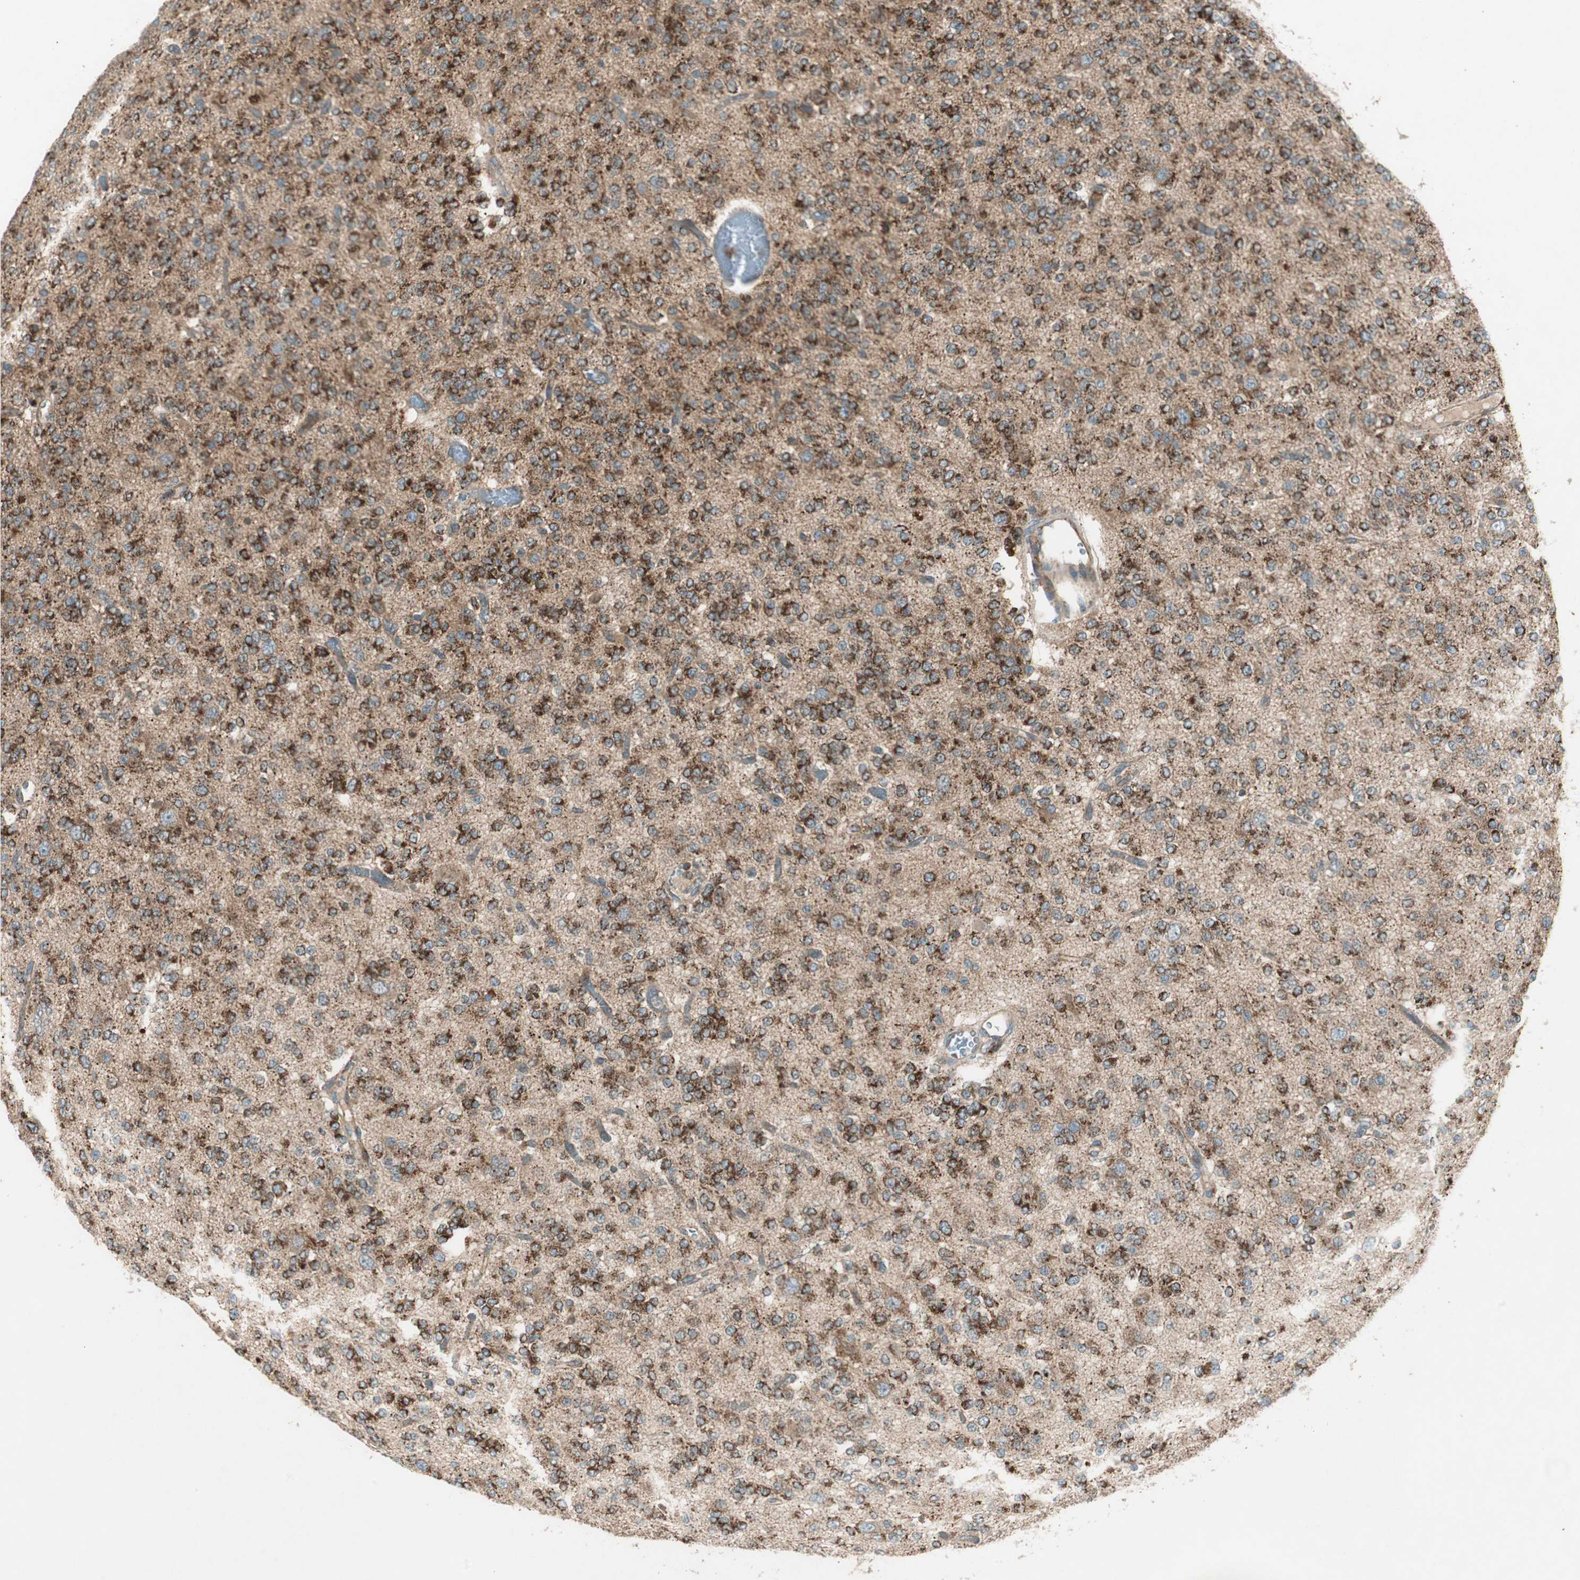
{"staining": {"intensity": "strong", "quantity": ">75%", "location": "cytoplasmic/membranous"}, "tissue": "glioma", "cell_type": "Tumor cells", "image_type": "cancer", "snomed": [{"axis": "morphology", "description": "Glioma, malignant, Low grade"}, {"axis": "topography", "description": "Brain"}], "caption": "A high-resolution micrograph shows immunohistochemistry staining of malignant glioma (low-grade), which shows strong cytoplasmic/membranous positivity in approximately >75% of tumor cells.", "gene": "CHADL", "patient": {"sex": "male", "age": 38}}